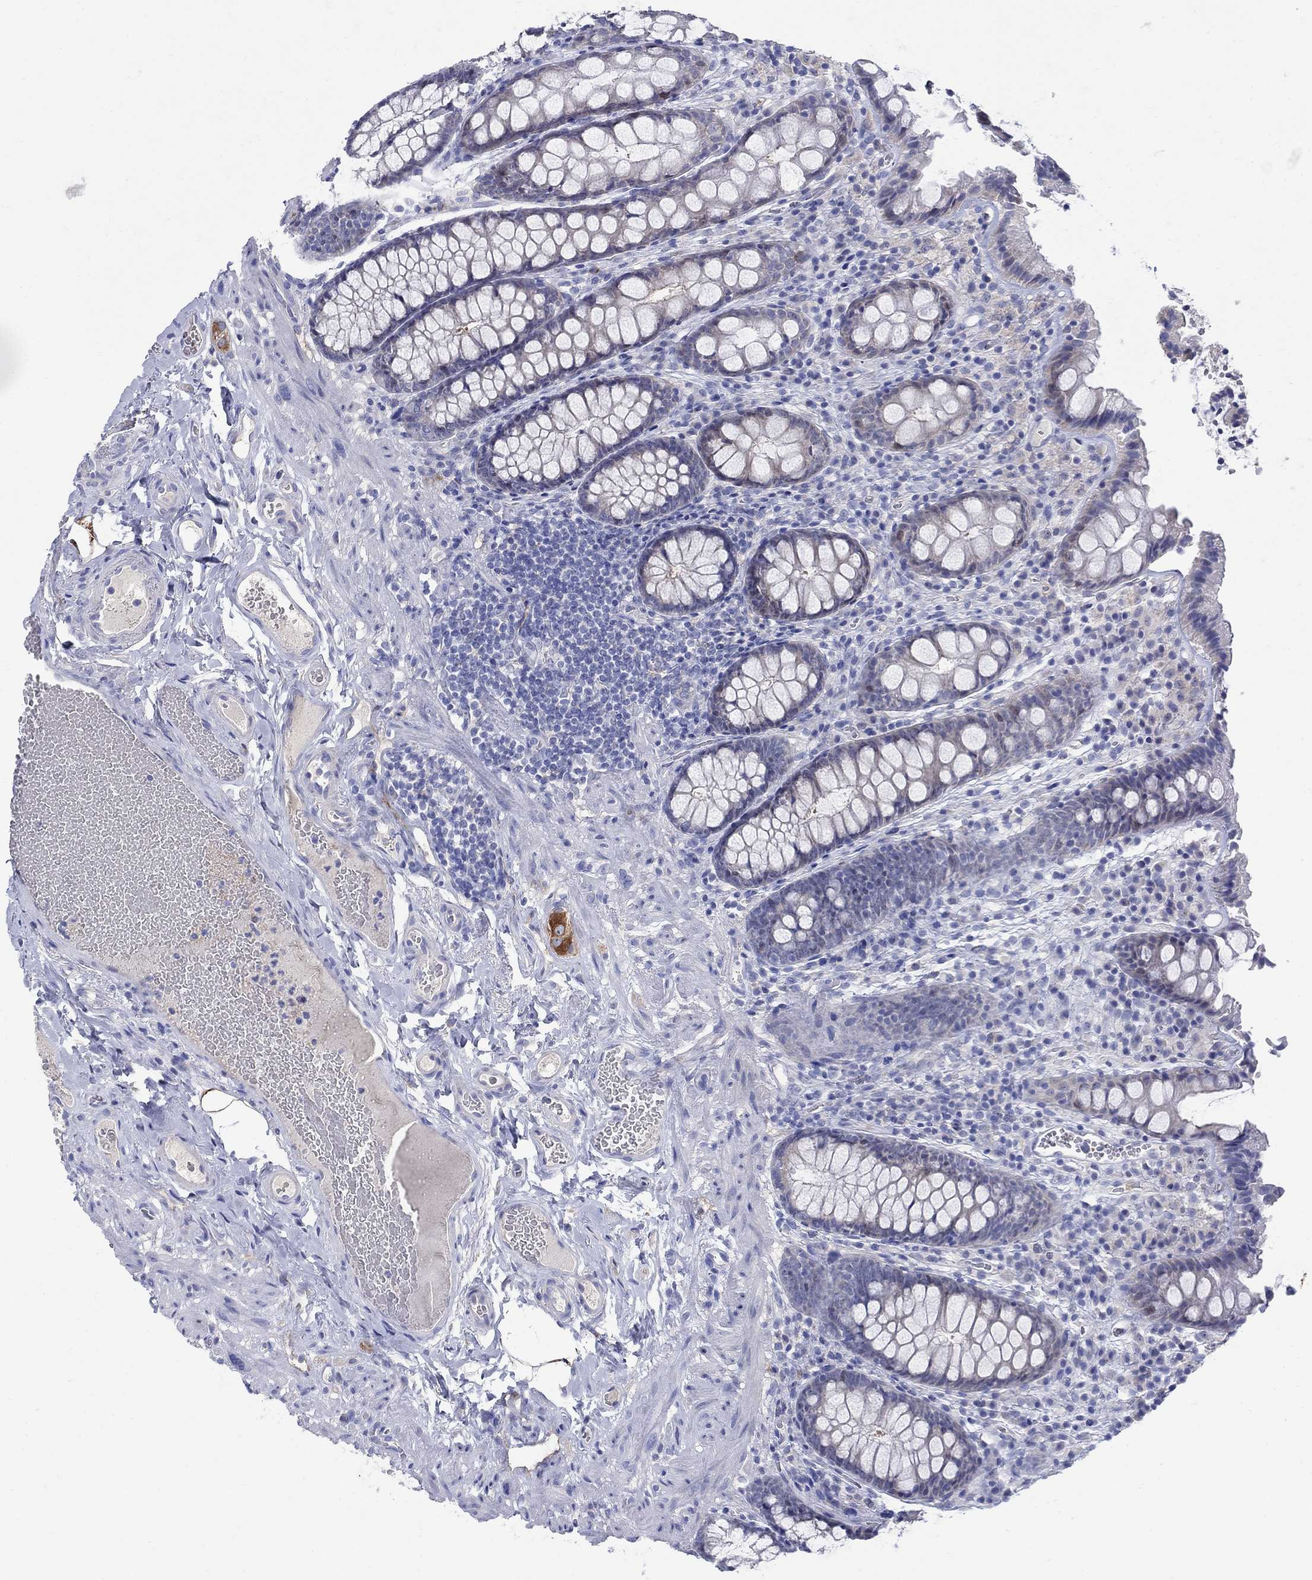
{"staining": {"intensity": "negative", "quantity": "none", "location": "none"}, "tissue": "colon", "cell_type": "Endothelial cells", "image_type": "normal", "snomed": [{"axis": "morphology", "description": "Normal tissue, NOS"}, {"axis": "topography", "description": "Colon"}], "caption": "DAB immunohistochemical staining of unremarkable human colon shows no significant expression in endothelial cells.", "gene": "REEP2", "patient": {"sex": "female", "age": 86}}